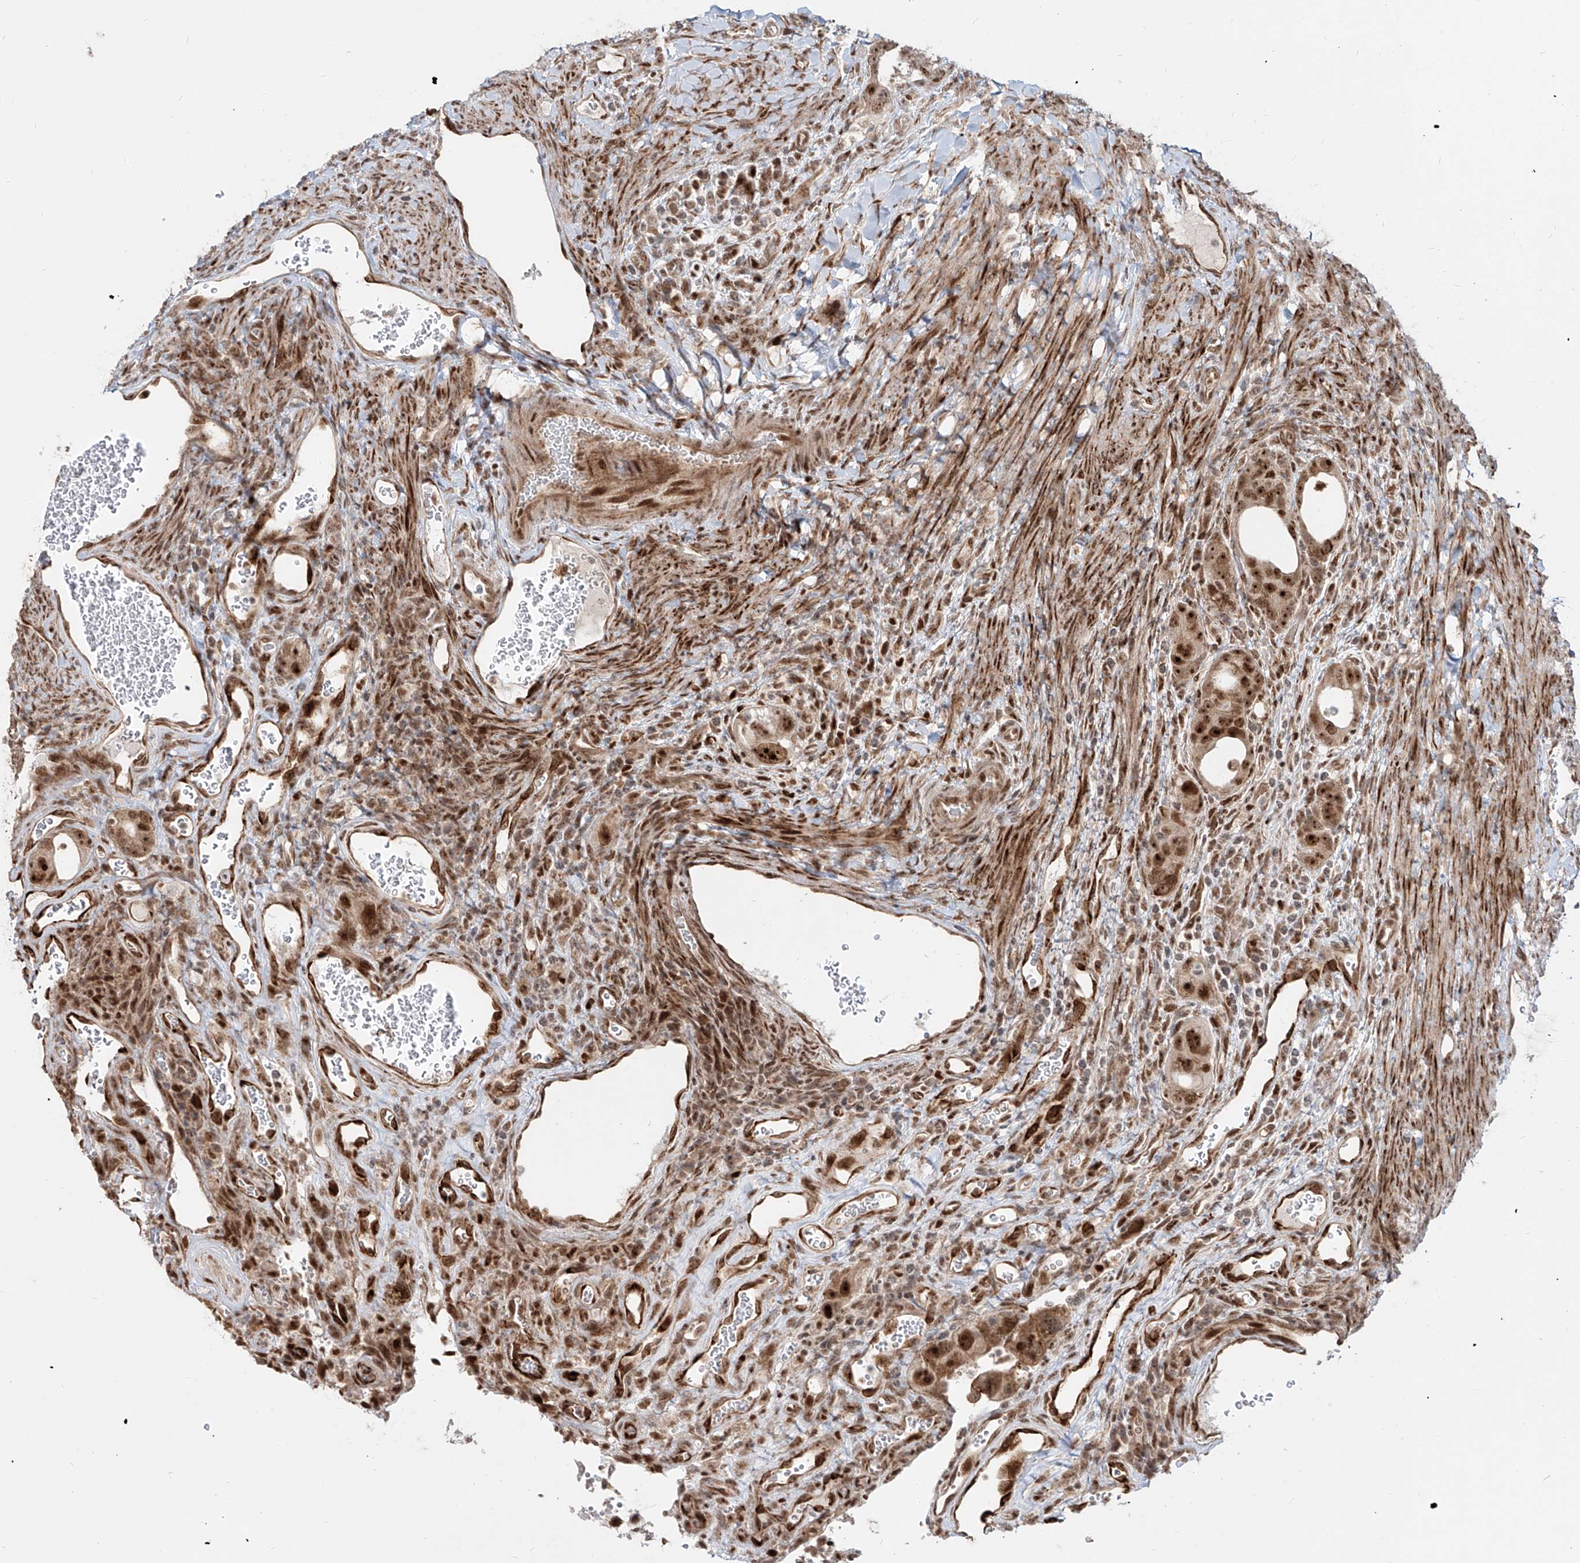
{"staining": {"intensity": "moderate", "quantity": ">75%", "location": "cytoplasmic/membranous,nuclear"}, "tissue": "colorectal cancer", "cell_type": "Tumor cells", "image_type": "cancer", "snomed": [{"axis": "morphology", "description": "Adenocarcinoma, NOS"}, {"axis": "topography", "description": "Rectum"}], "caption": "Immunohistochemical staining of human colorectal cancer (adenocarcinoma) shows medium levels of moderate cytoplasmic/membranous and nuclear protein positivity in about >75% of tumor cells.", "gene": "ZNF710", "patient": {"sex": "male", "age": 59}}